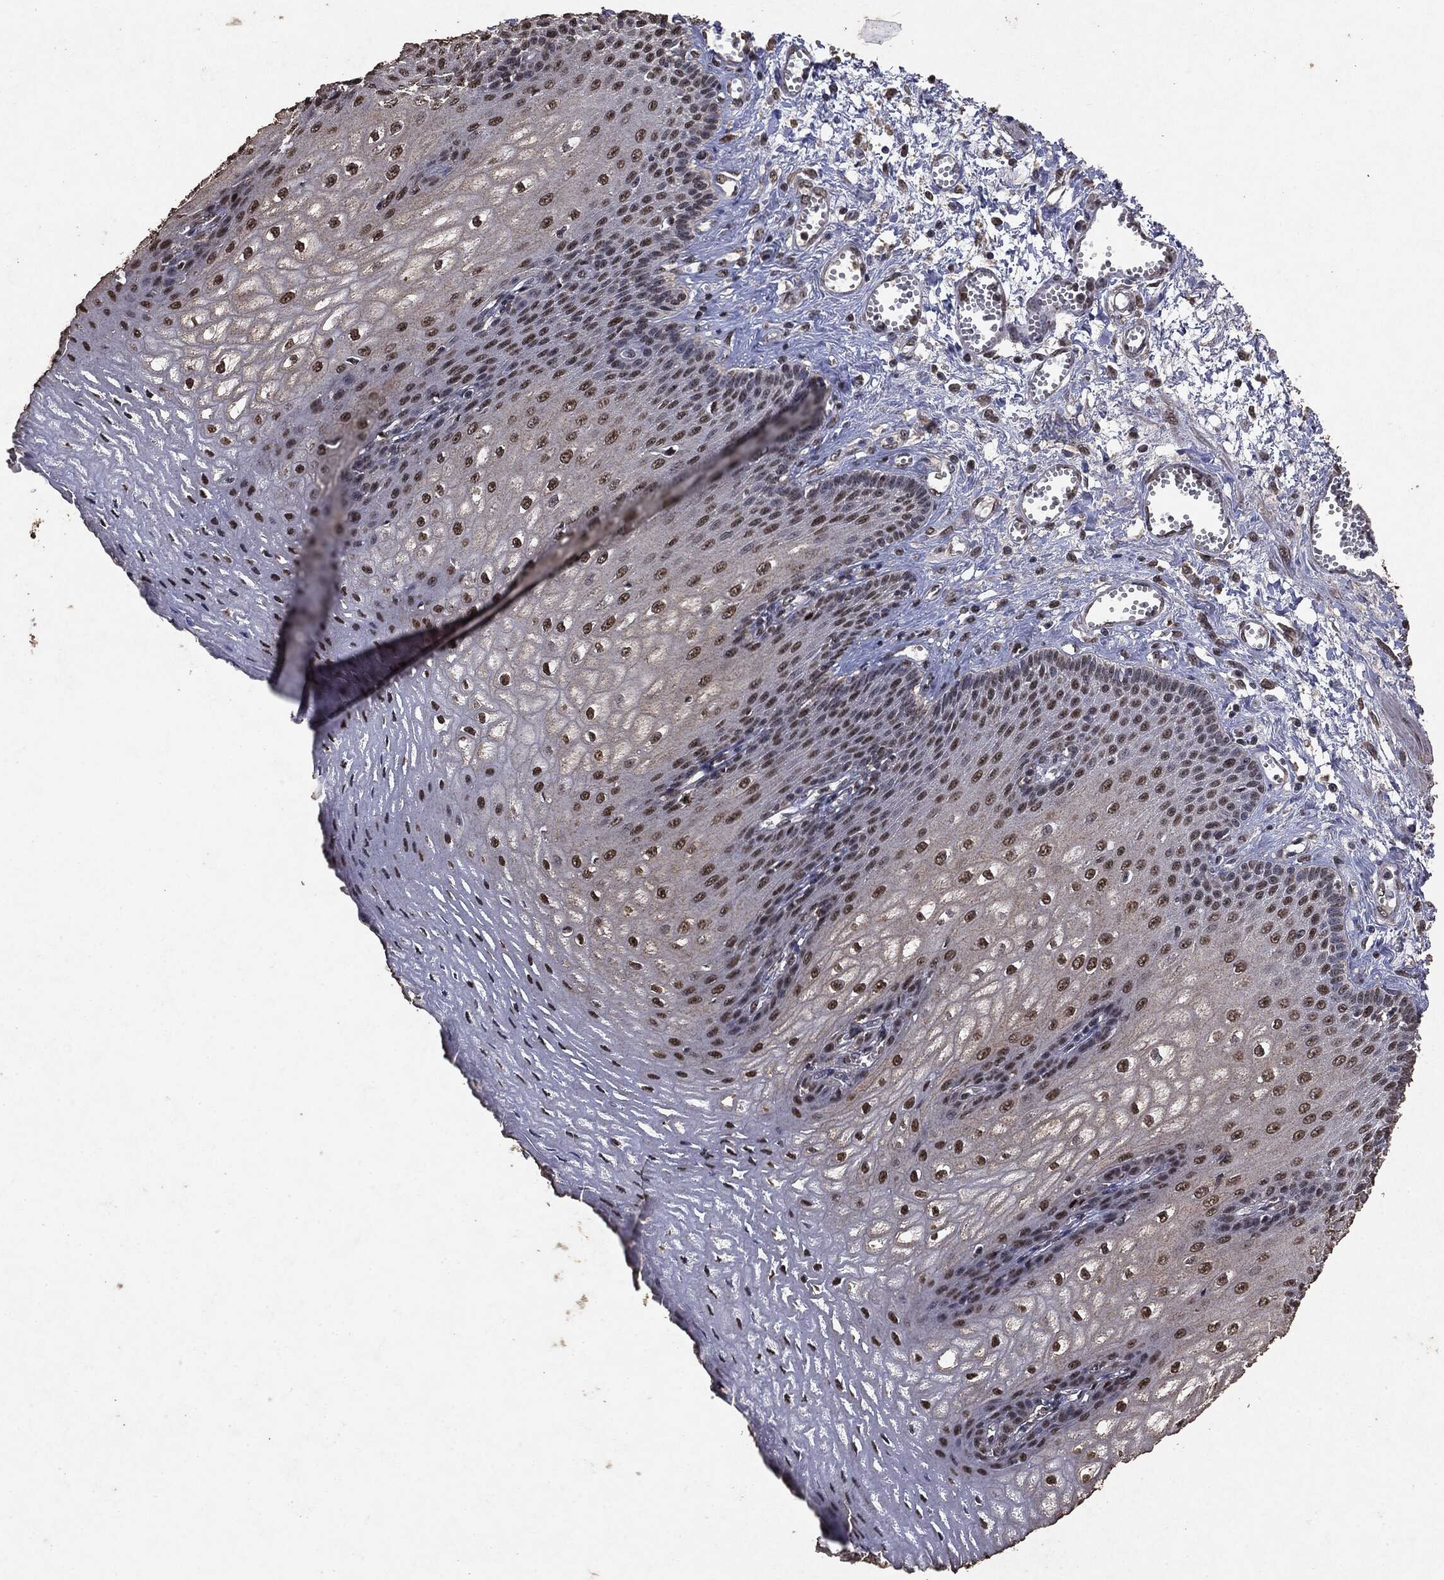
{"staining": {"intensity": "strong", "quantity": "25%-75%", "location": "nuclear"}, "tissue": "esophagus", "cell_type": "Squamous epithelial cells", "image_type": "normal", "snomed": [{"axis": "morphology", "description": "Normal tissue, NOS"}, {"axis": "topography", "description": "Esophagus"}], "caption": "Immunohistochemical staining of unremarkable human esophagus demonstrates strong nuclear protein positivity in approximately 25%-75% of squamous epithelial cells. Ihc stains the protein in brown and the nuclei are stained blue.", "gene": "RAD18", "patient": {"sex": "male", "age": 58}}